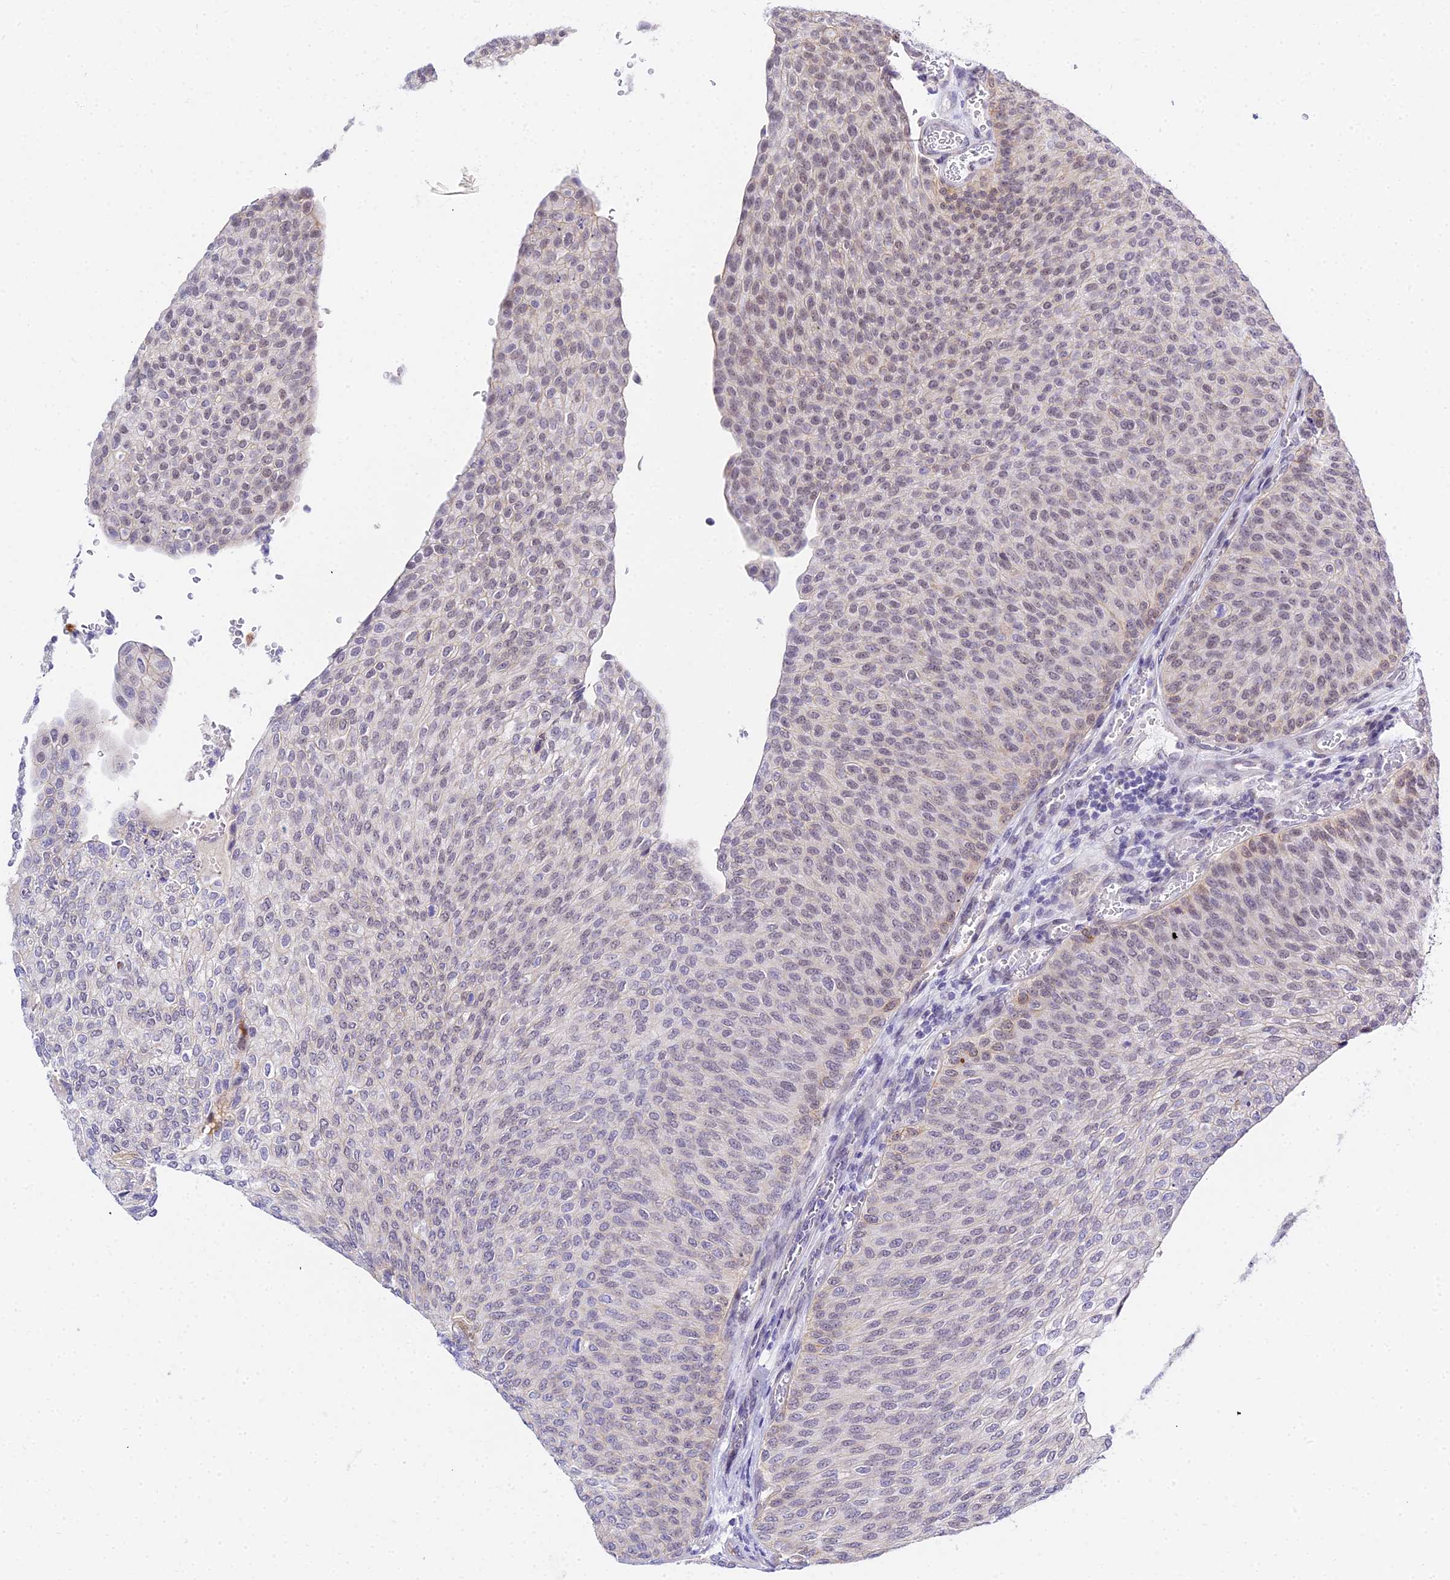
{"staining": {"intensity": "negative", "quantity": "none", "location": "none"}, "tissue": "urothelial cancer", "cell_type": "Tumor cells", "image_type": "cancer", "snomed": [{"axis": "morphology", "description": "Urothelial carcinoma, High grade"}, {"axis": "topography", "description": "Urinary bladder"}], "caption": "A photomicrograph of urothelial cancer stained for a protein demonstrates no brown staining in tumor cells.", "gene": "ZNF628", "patient": {"sex": "female", "age": 79}}